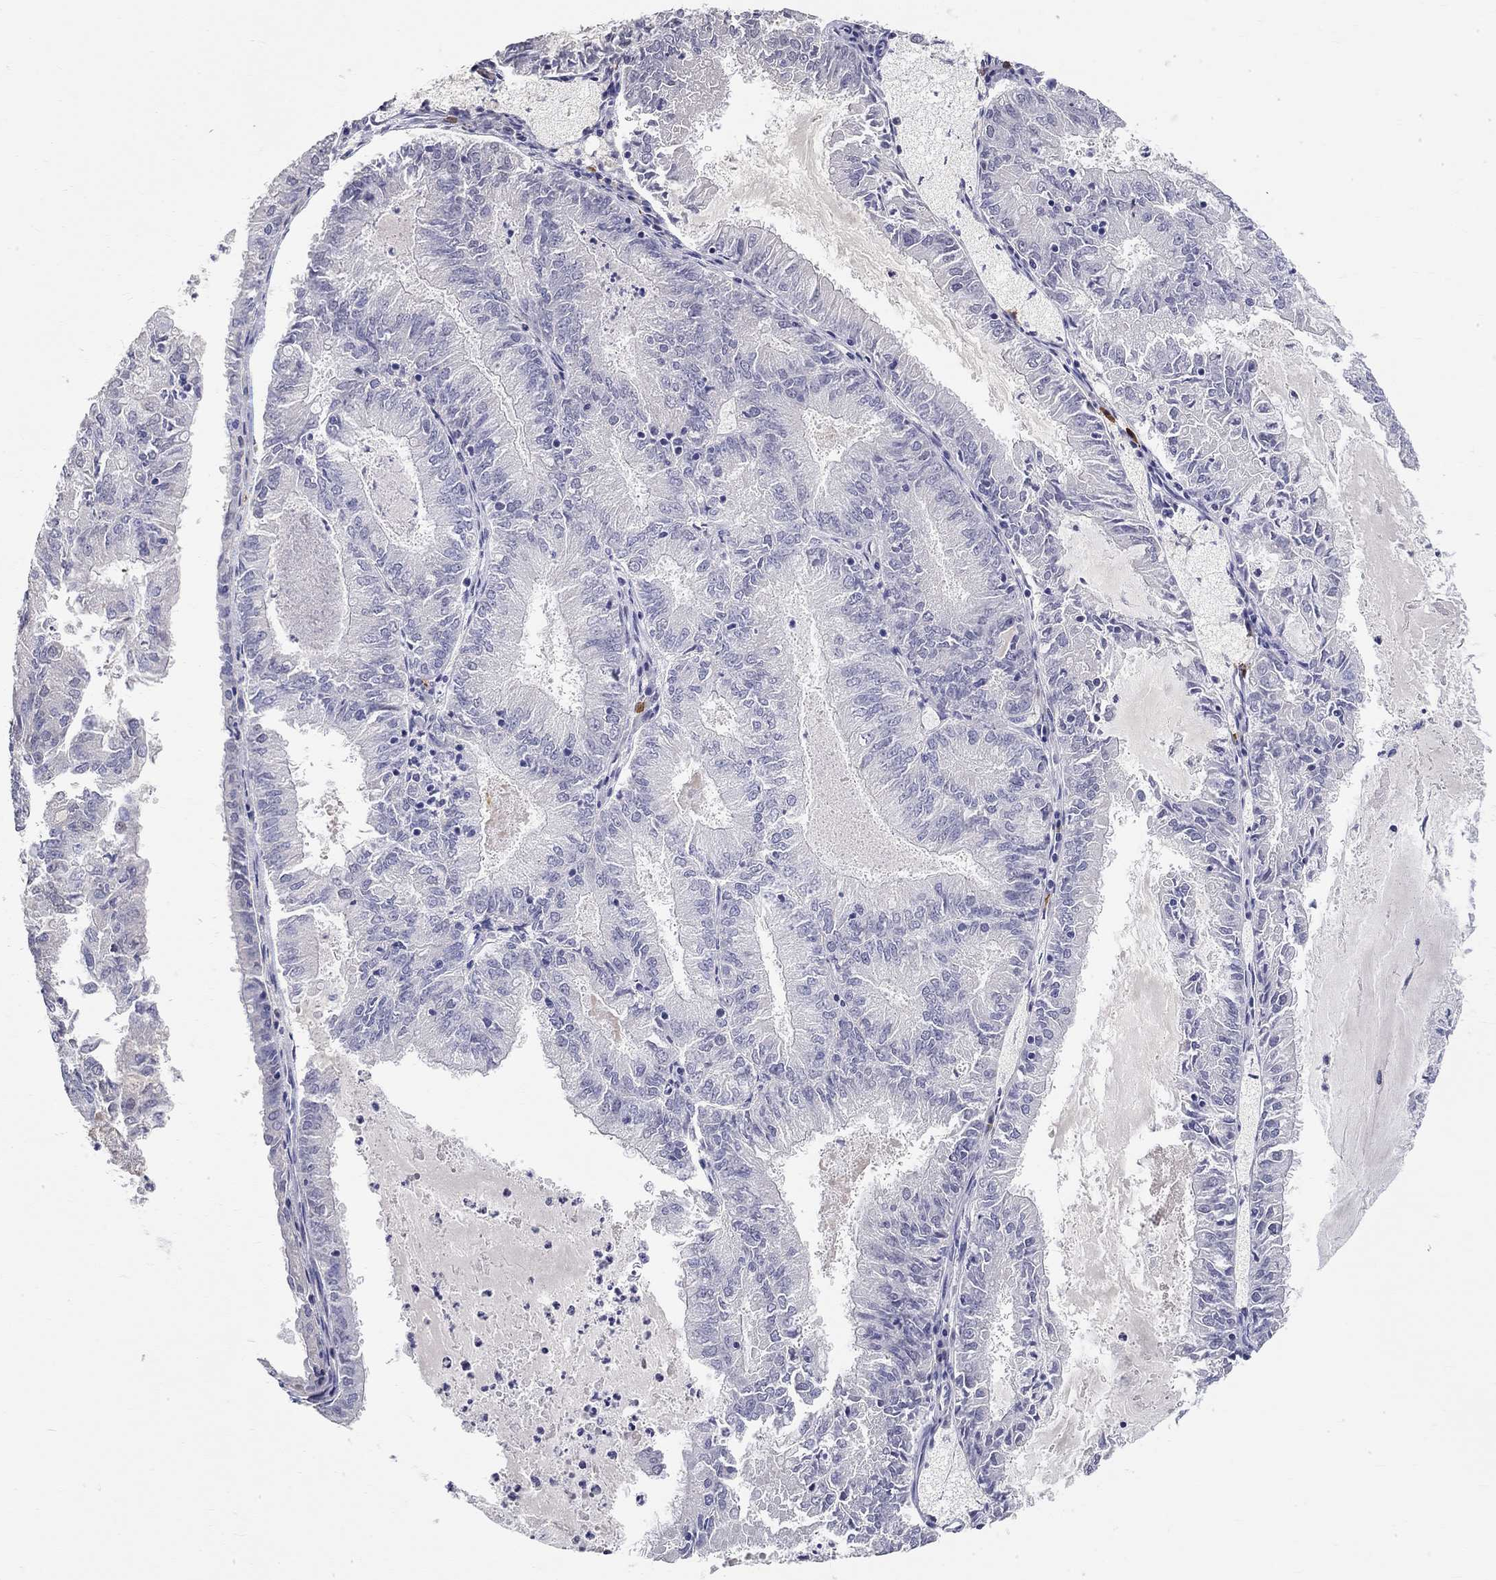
{"staining": {"intensity": "negative", "quantity": "none", "location": "none"}, "tissue": "endometrial cancer", "cell_type": "Tumor cells", "image_type": "cancer", "snomed": [{"axis": "morphology", "description": "Adenocarcinoma, NOS"}, {"axis": "topography", "description": "Endometrium"}], "caption": "Tumor cells show no significant positivity in endometrial cancer.", "gene": "PHOX2B", "patient": {"sex": "female", "age": 57}}